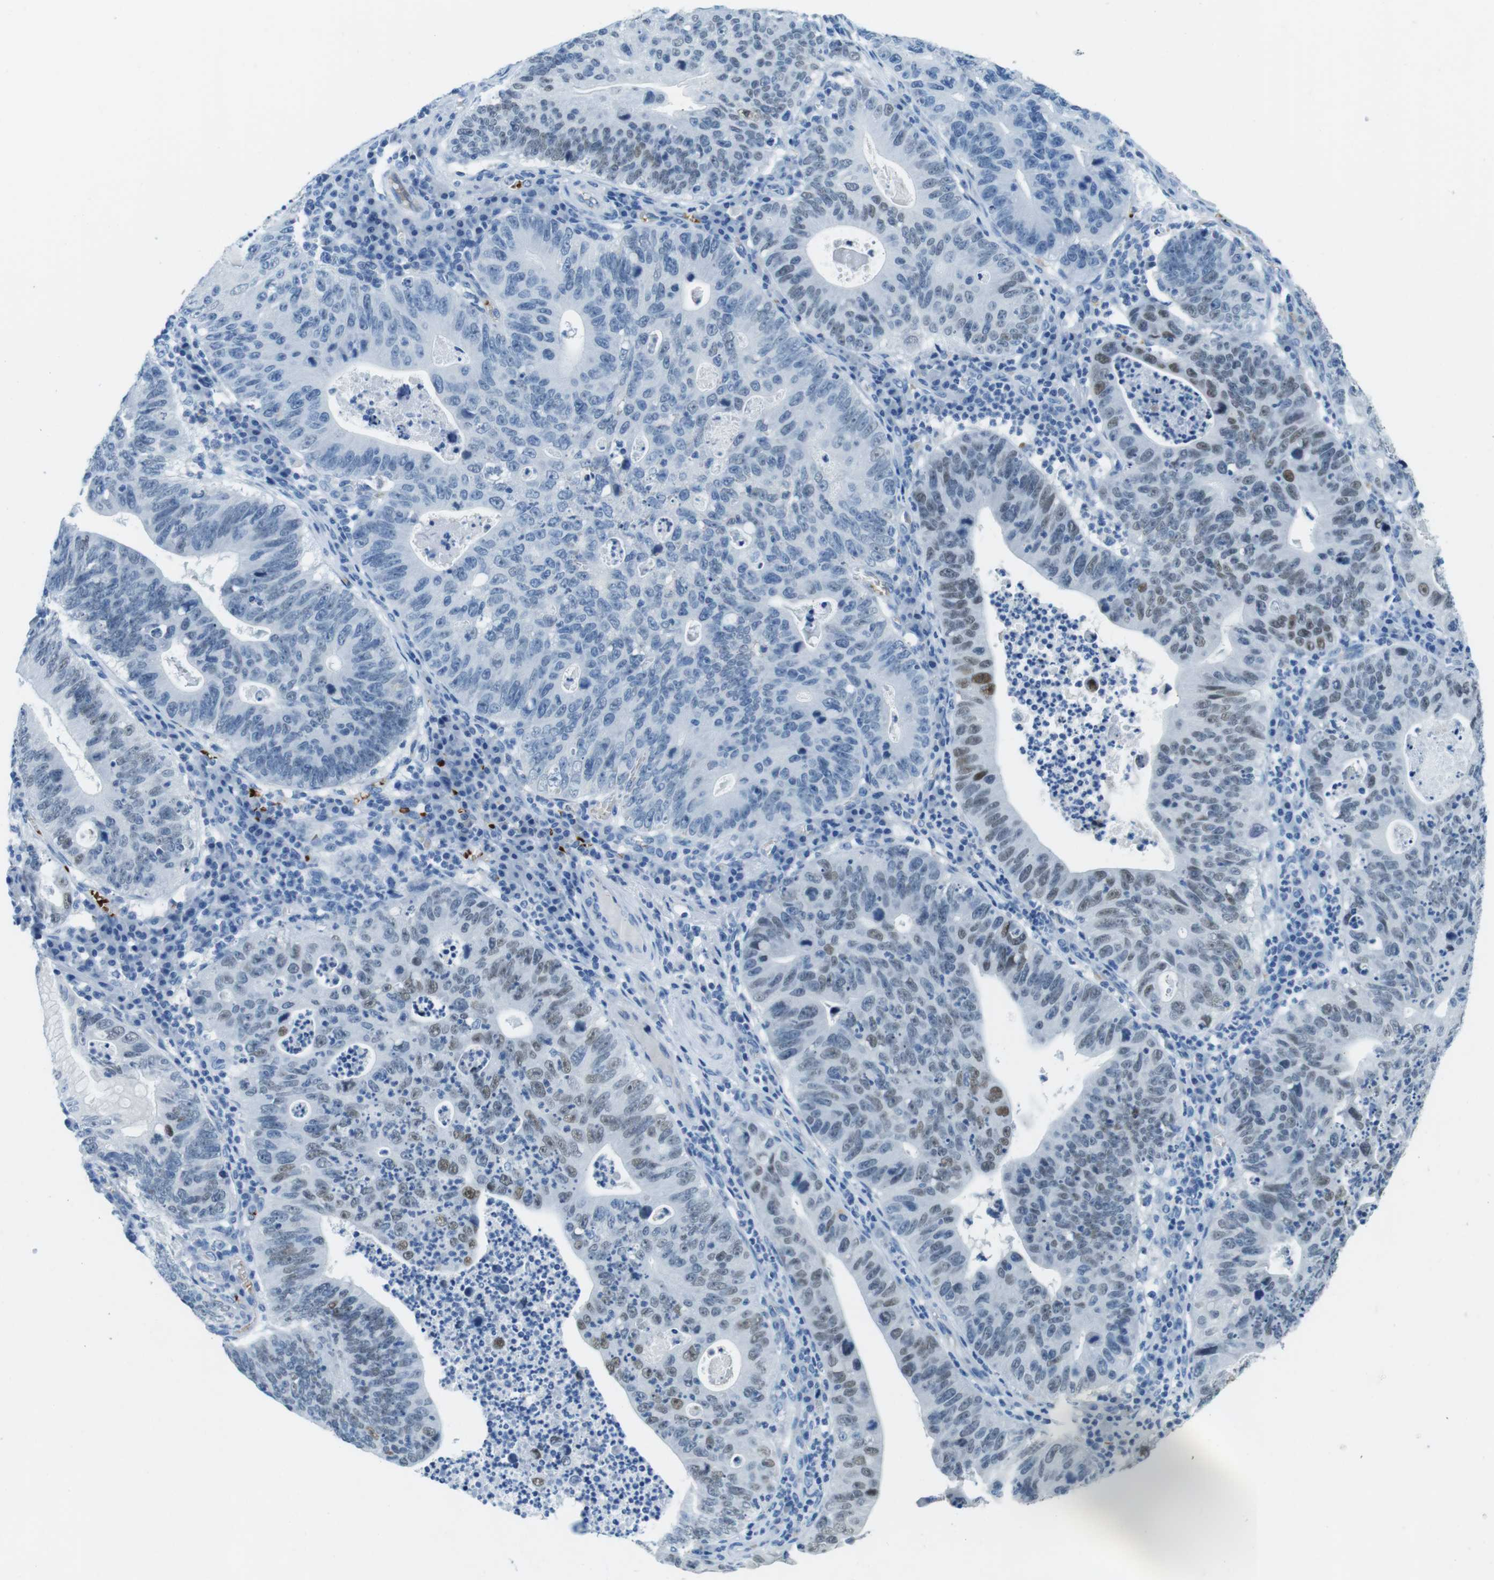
{"staining": {"intensity": "weak", "quantity": "25%-75%", "location": "nuclear"}, "tissue": "stomach cancer", "cell_type": "Tumor cells", "image_type": "cancer", "snomed": [{"axis": "morphology", "description": "Adenocarcinoma, NOS"}, {"axis": "topography", "description": "Stomach"}], "caption": "Immunohistochemistry (IHC) image of human stomach cancer (adenocarcinoma) stained for a protein (brown), which shows low levels of weak nuclear expression in approximately 25%-75% of tumor cells.", "gene": "TFAP2C", "patient": {"sex": "male", "age": 59}}